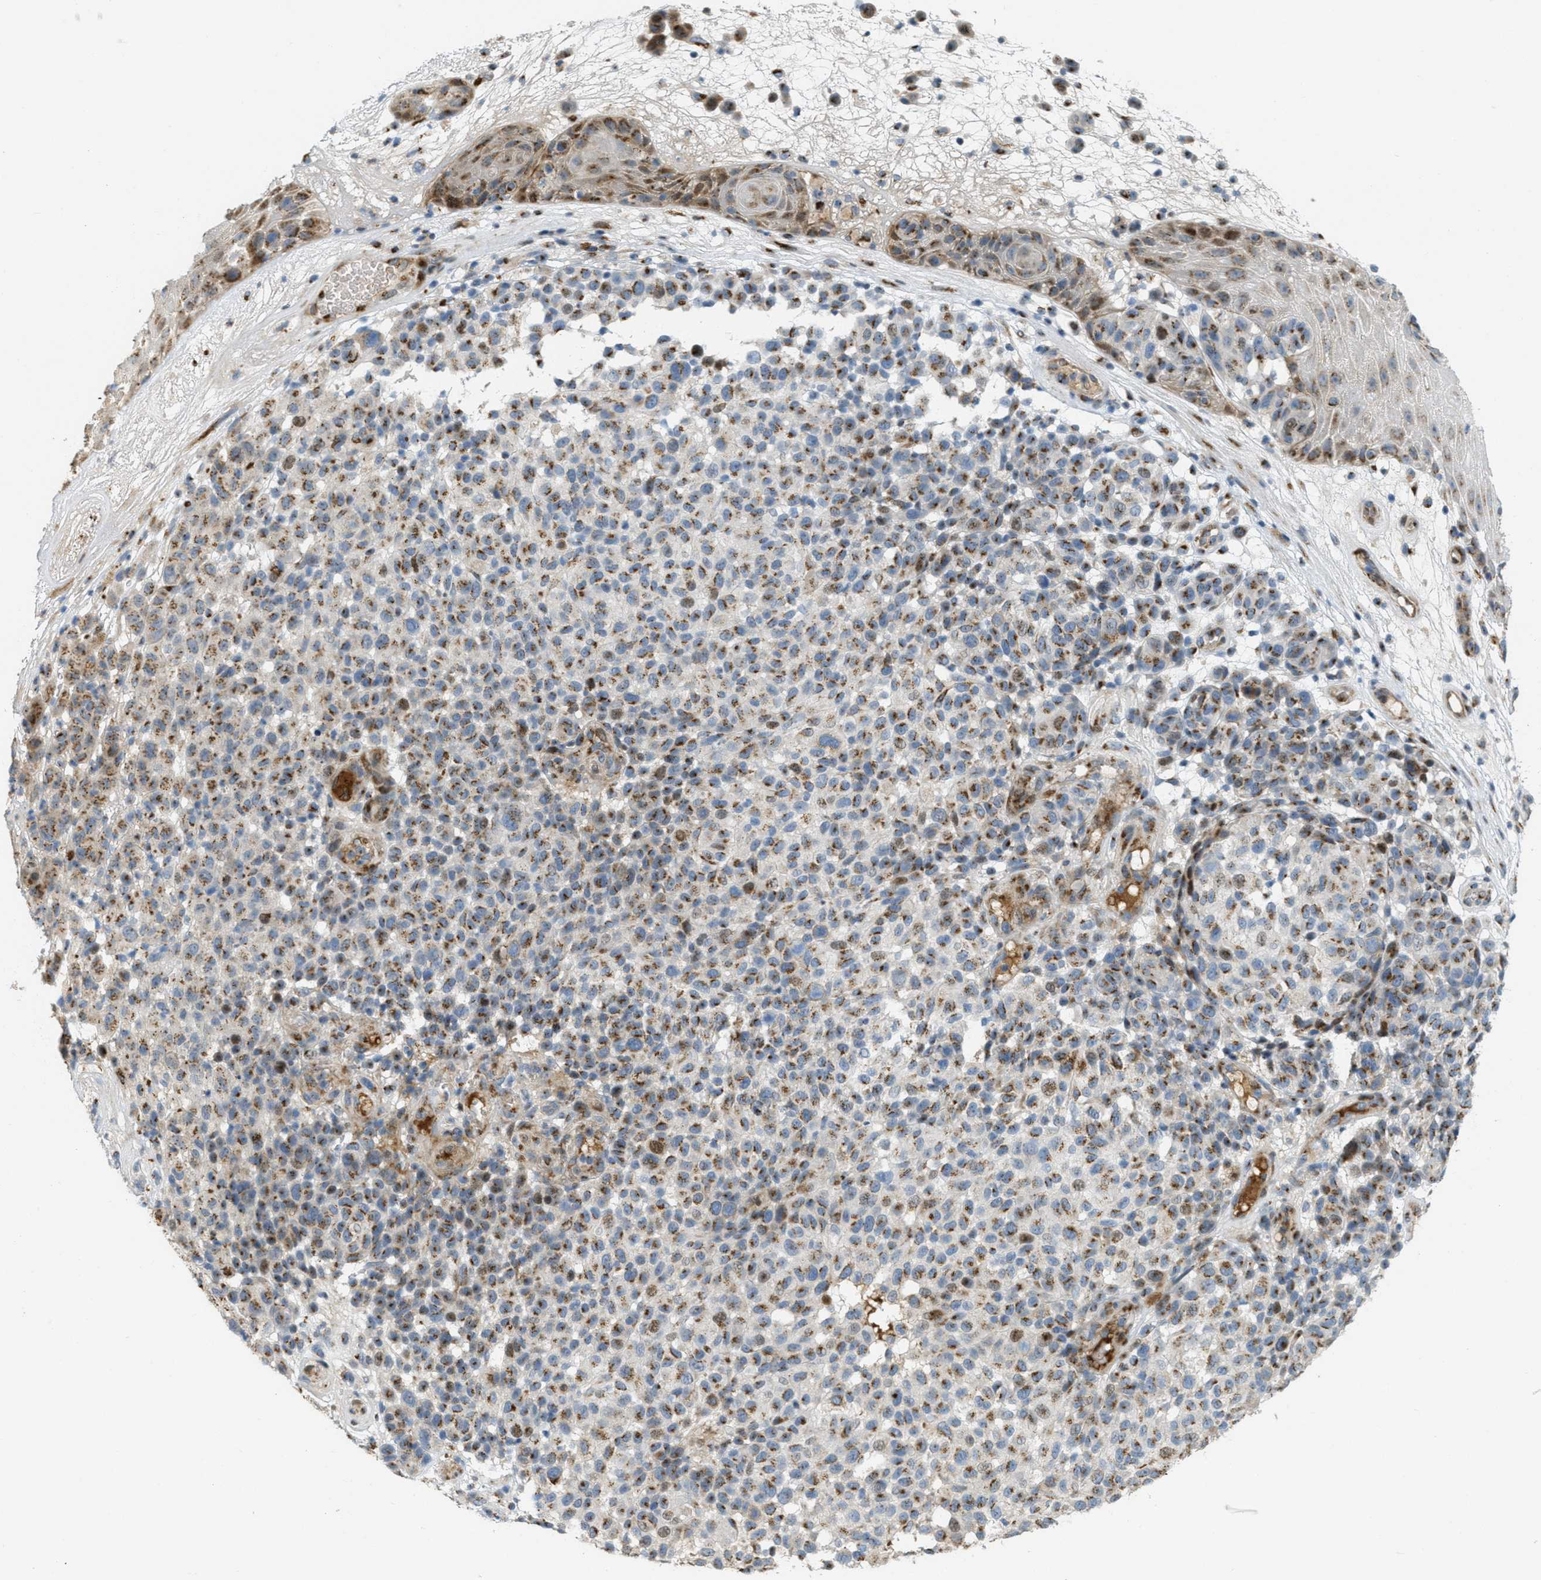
{"staining": {"intensity": "moderate", "quantity": ">75%", "location": "cytoplasmic/membranous"}, "tissue": "melanoma", "cell_type": "Tumor cells", "image_type": "cancer", "snomed": [{"axis": "morphology", "description": "Malignant melanoma, NOS"}, {"axis": "topography", "description": "Skin"}], "caption": "An IHC histopathology image of neoplastic tissue is shown. Protein staining in brown labels moderate cytoplasmic/membranous positivity in malignant melanoma within tumor cells.", "gene": "ZFPL1", "patient": {"sex": "male", "age": 59}}